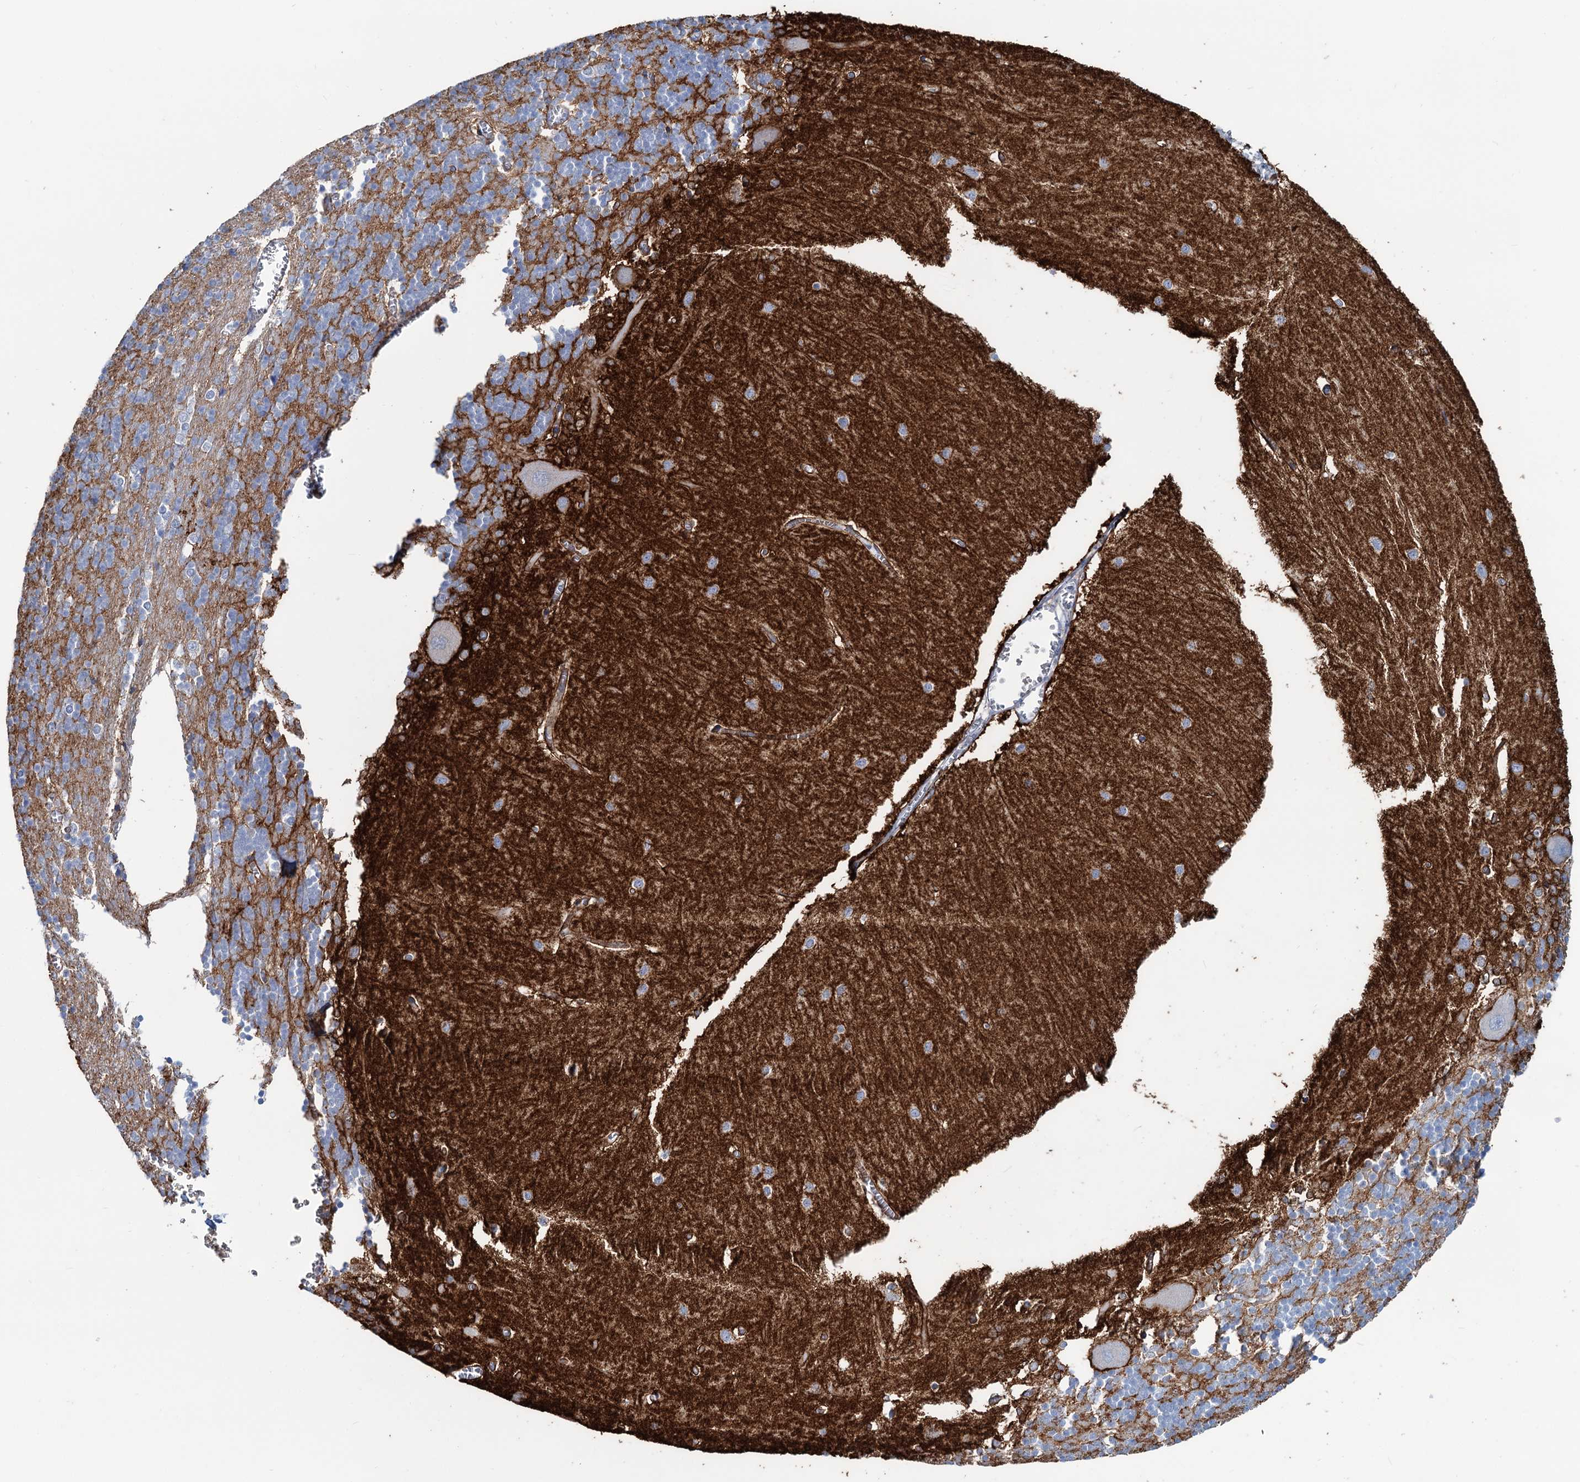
{"staining": {"intensity": "negative", "quantity": "none", "location": "none"}, "tissue": "cerebellum", "cell_type": "Cells in granular layer", "image_type": "normal", "snomed": [{"axis": "morphology", "description": "Normal tissue, NOS"}, {"axis": "topography", "description": "Cerebellum"}], "caption": "Human cerebellum stained for a protein using immunohistochemistry displays no expression in cells in granular layer.", "gene": "SLC1A3", "patient": {"sex": "male", "age": 37}}